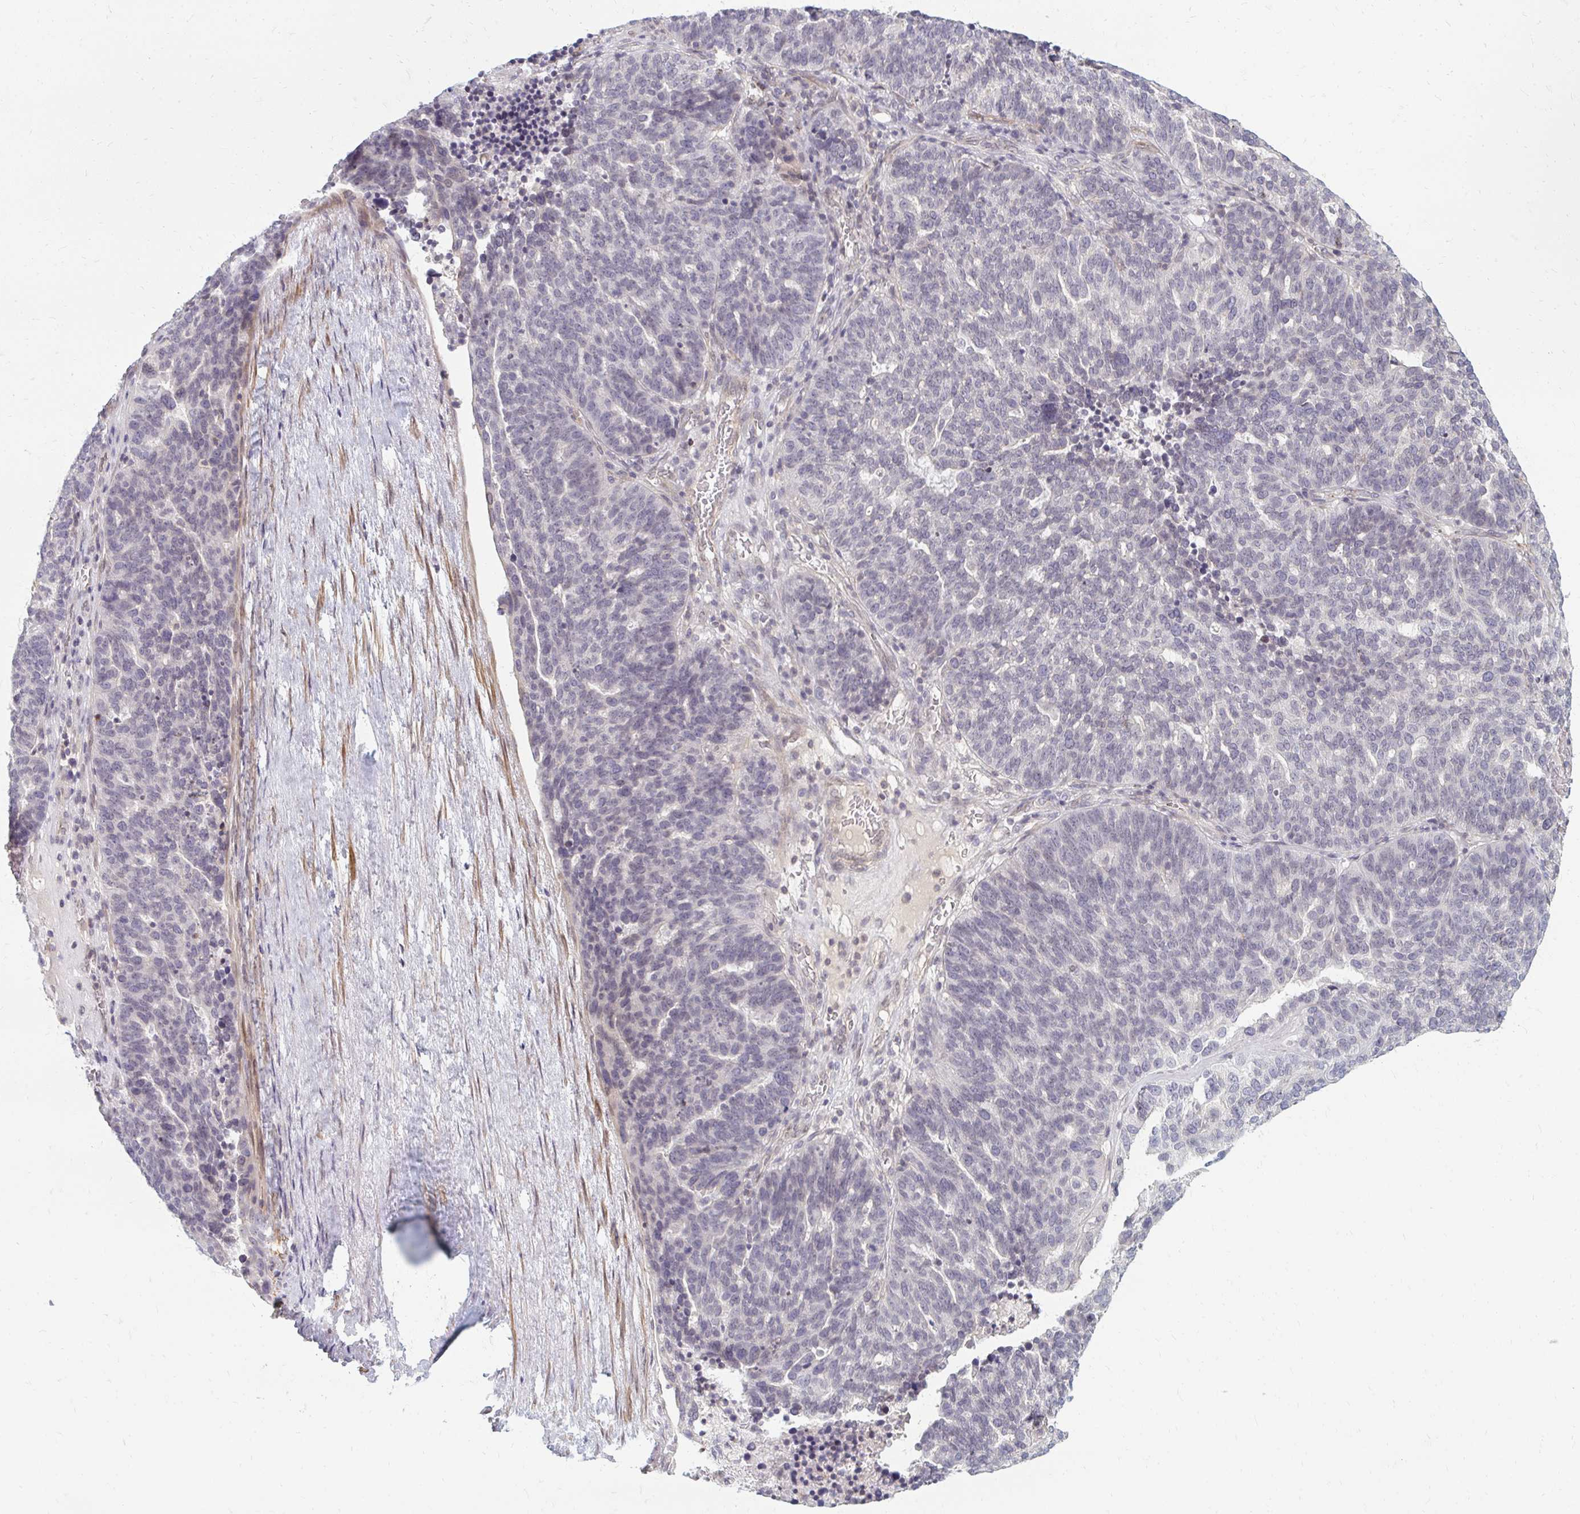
{"staining": {"intensity": "negative", "quantity": "none", "location": "none"}, "tissue": "ovarian cancer", "cell_type": "Tumor cells", "image_type": "cancer", "snomed": [{"axis": "morphology", "description": "Cystadenocarcinoma, serous, NOS"}, {"axis": "topography", "description": "Ovary"}], "caption": "IHC of human serous cystadenocarcinoma (ovarian) displays no positivity in tumor cells.", "gene": "GPC5", "patient": {"sex": "female", "age": 59}}